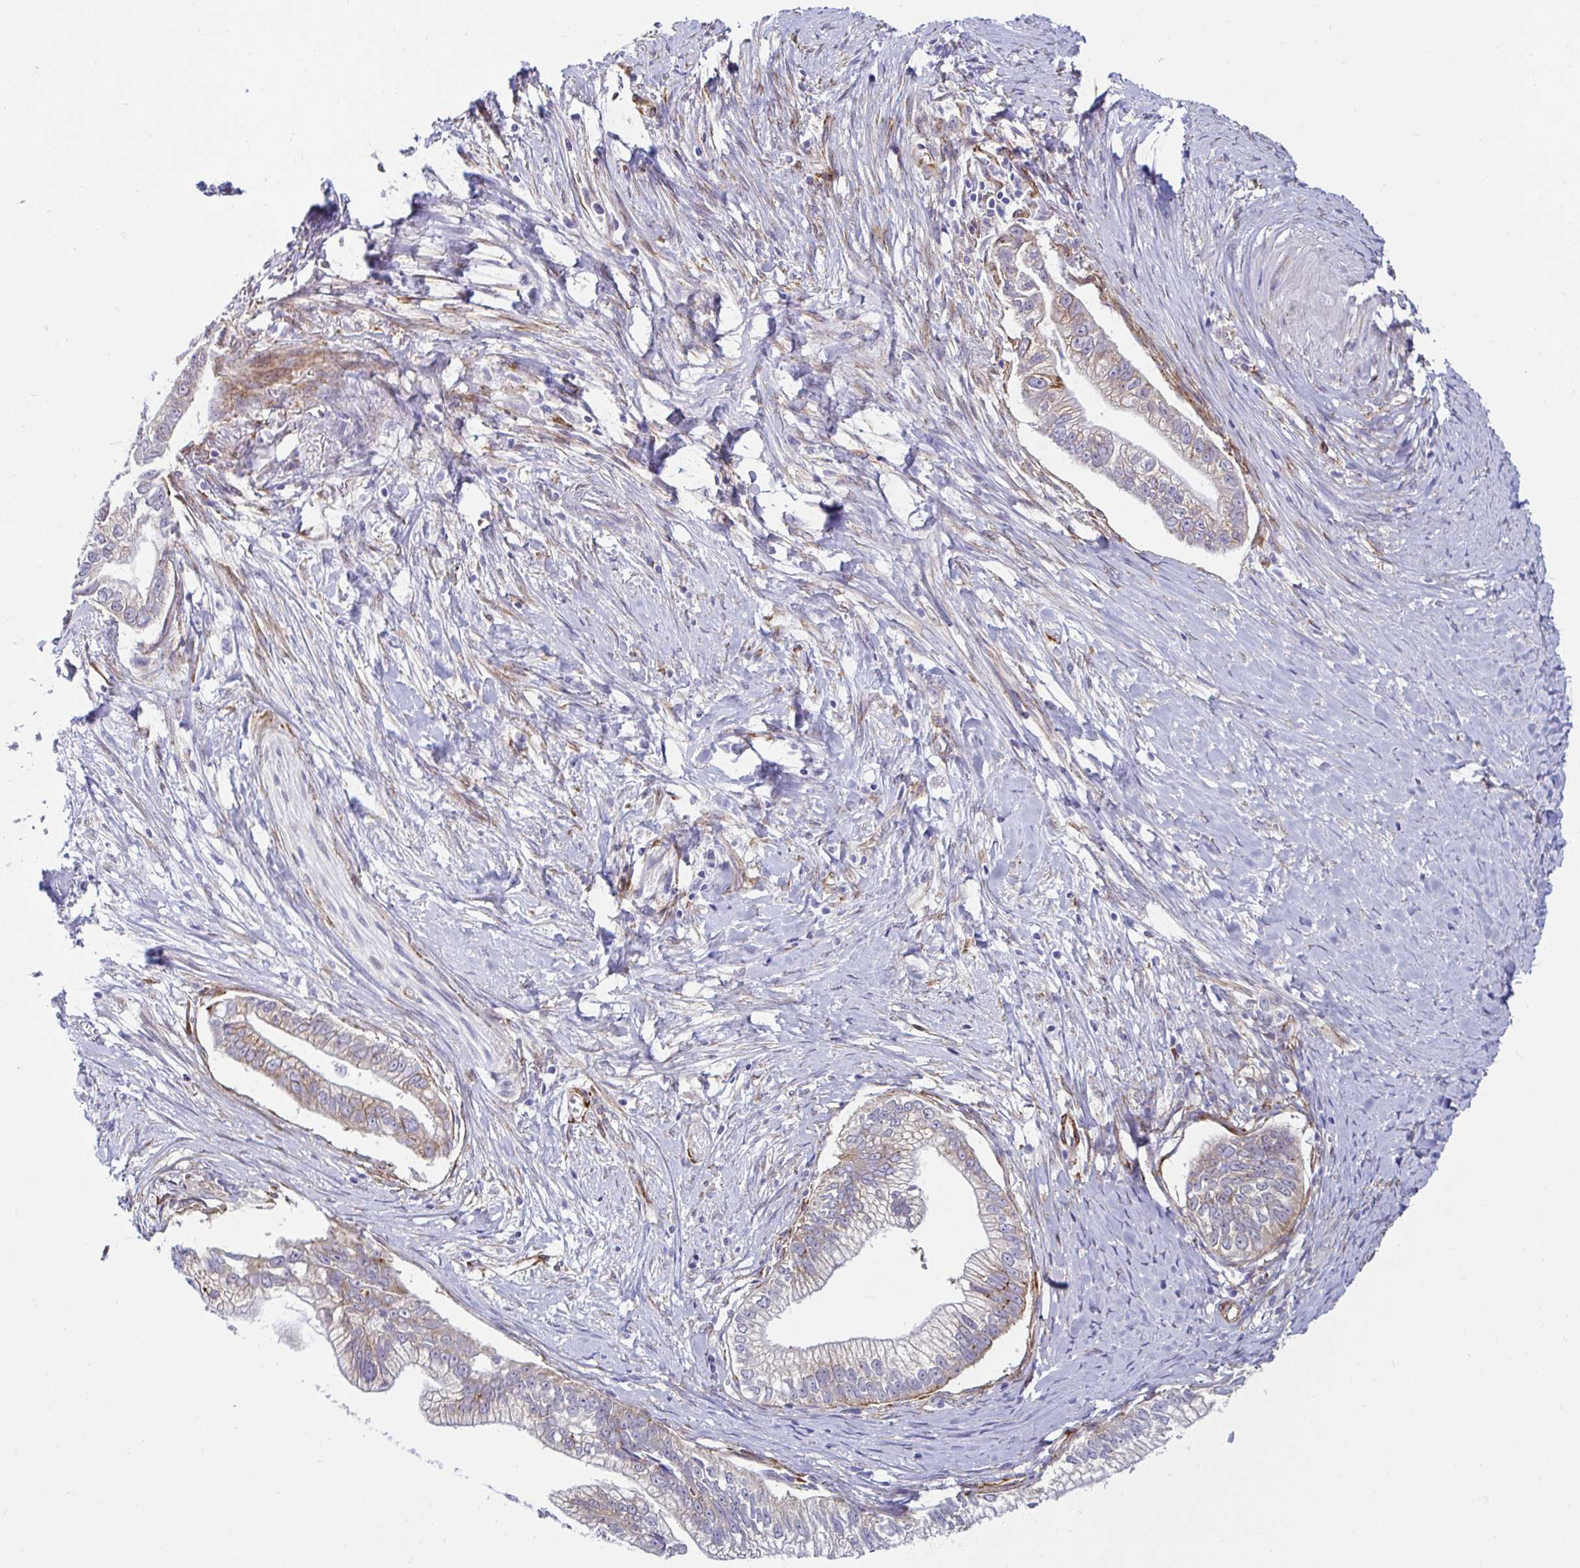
{"staining": {"intensity": "weak", "quantity": "25%-75%", "location": "cytoplasmic/membranous"}, "tissue": "urothelial cancer", "cell_type": "Tumor cells", "image_type": "cancer", "snomed": [{"axis": "morphology", "description": "Urothelial carcinoma, High grade"}, {"axis": "topography", "description": "Urinary bladder"}], "caption": "Urothelial cancer stained with DAB immunohistochemistry demonstrates low levels of weak cytoplasmic/membranous positivity in approximately 25%-75% of tumor cells.", "gene": "ANKRD62", "patient": {"sex": "female", "age": 60}}